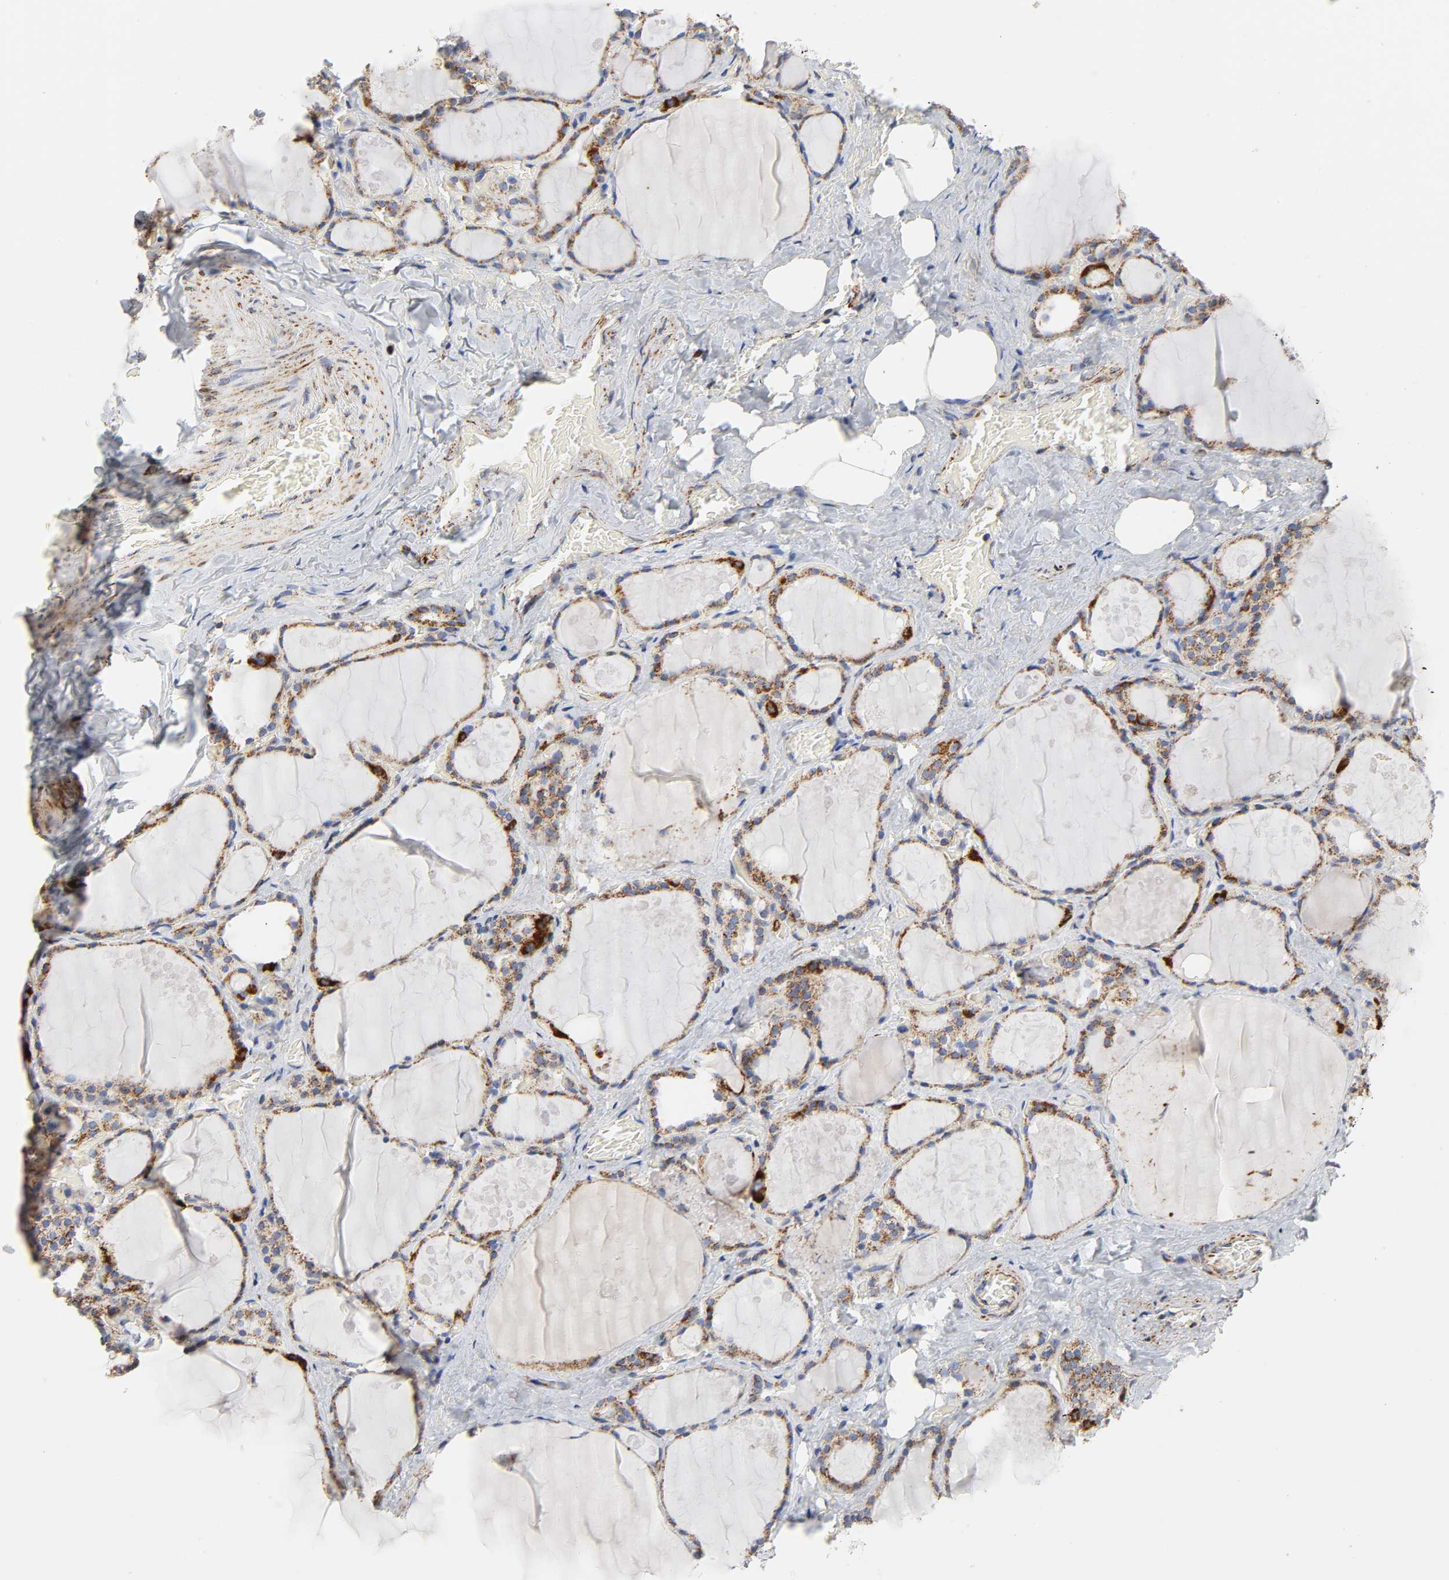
{"staining": {"intensity": "moderate", "quantity": ">75%", "location": "cytoplasmic/membranous"}, "tissue": "thyroid gland", "cell_type": "Glandular cells", "image_type": "normal", "snomed": [{"axis": "morphology", "description": "Normal tissue, NOS"}, {"axis": "topography", "description": "Thyroid gland"}], "caption": "About >75% of glandular cells in normal human thyroid gland exhibit moderate cytoplasmic/membranous protein expression as visualized by brown immunohistochemical staining.", "gene": "CYCS", "patient": {"sex": "male", "age": 61}}